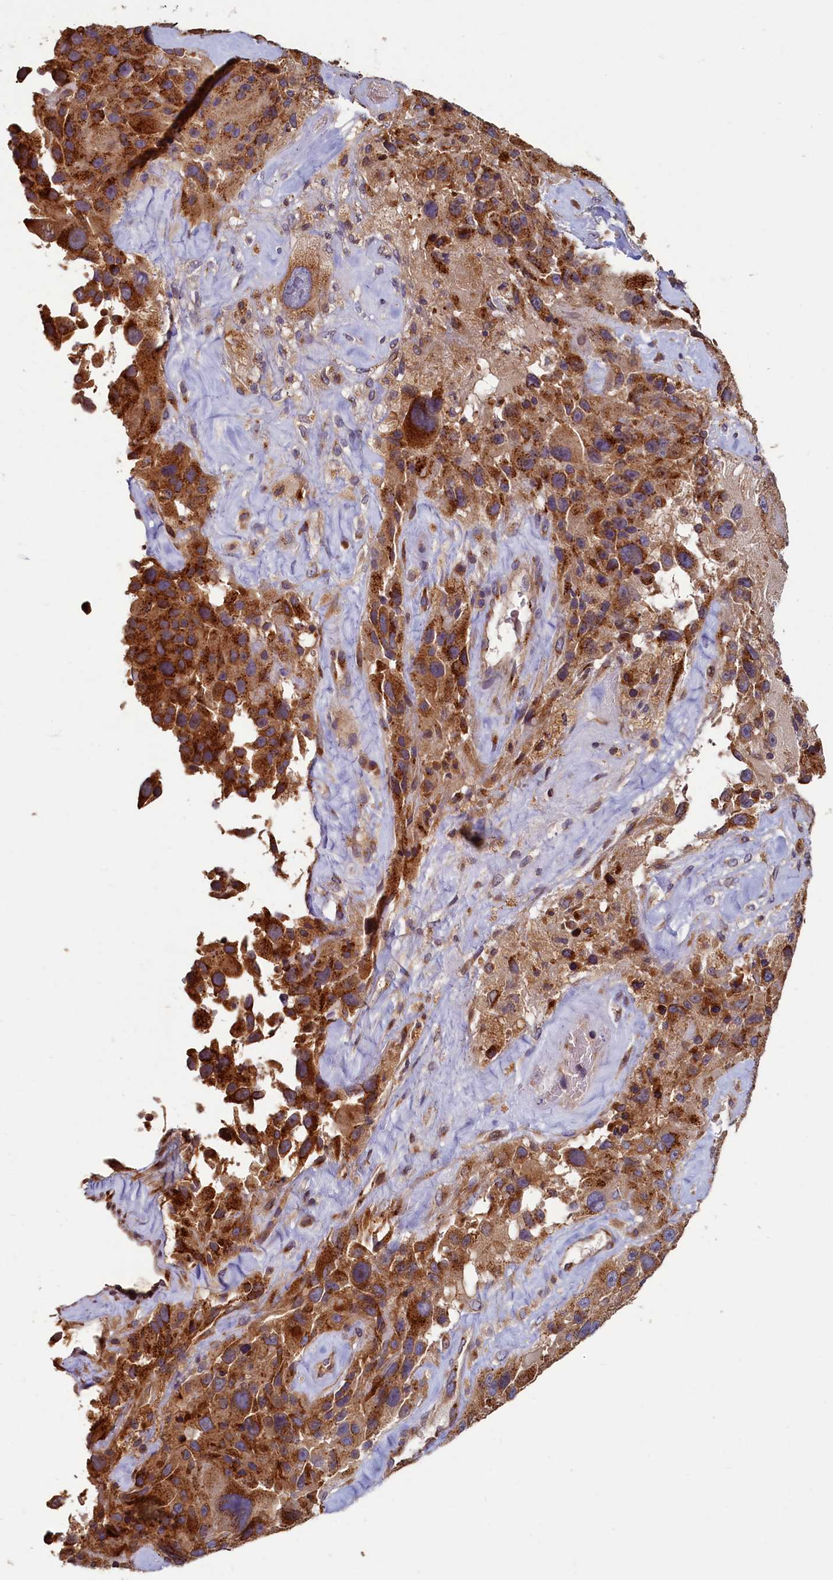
{"staining": {"intensity": "strong", "quantity": ">75%", "location": "cytoplasmic/membranous"}, "tissue": "melanoma", "cell_type": "Tumor cells", "image_type": "cancer", "snomed": [{"axis": "morphology", "description": "Malignant melanoma, Metastatic site"}, {"axis": "topography", "description": "Lymph node"}], "caption": "Human melanoma stained for a protein (brown) displays strong cytoplasmic/membranous positive positivity in approximately >75% of tumor cells.", "gene": "TMEM181", "patient": {"sex": "male", "age": 62}}